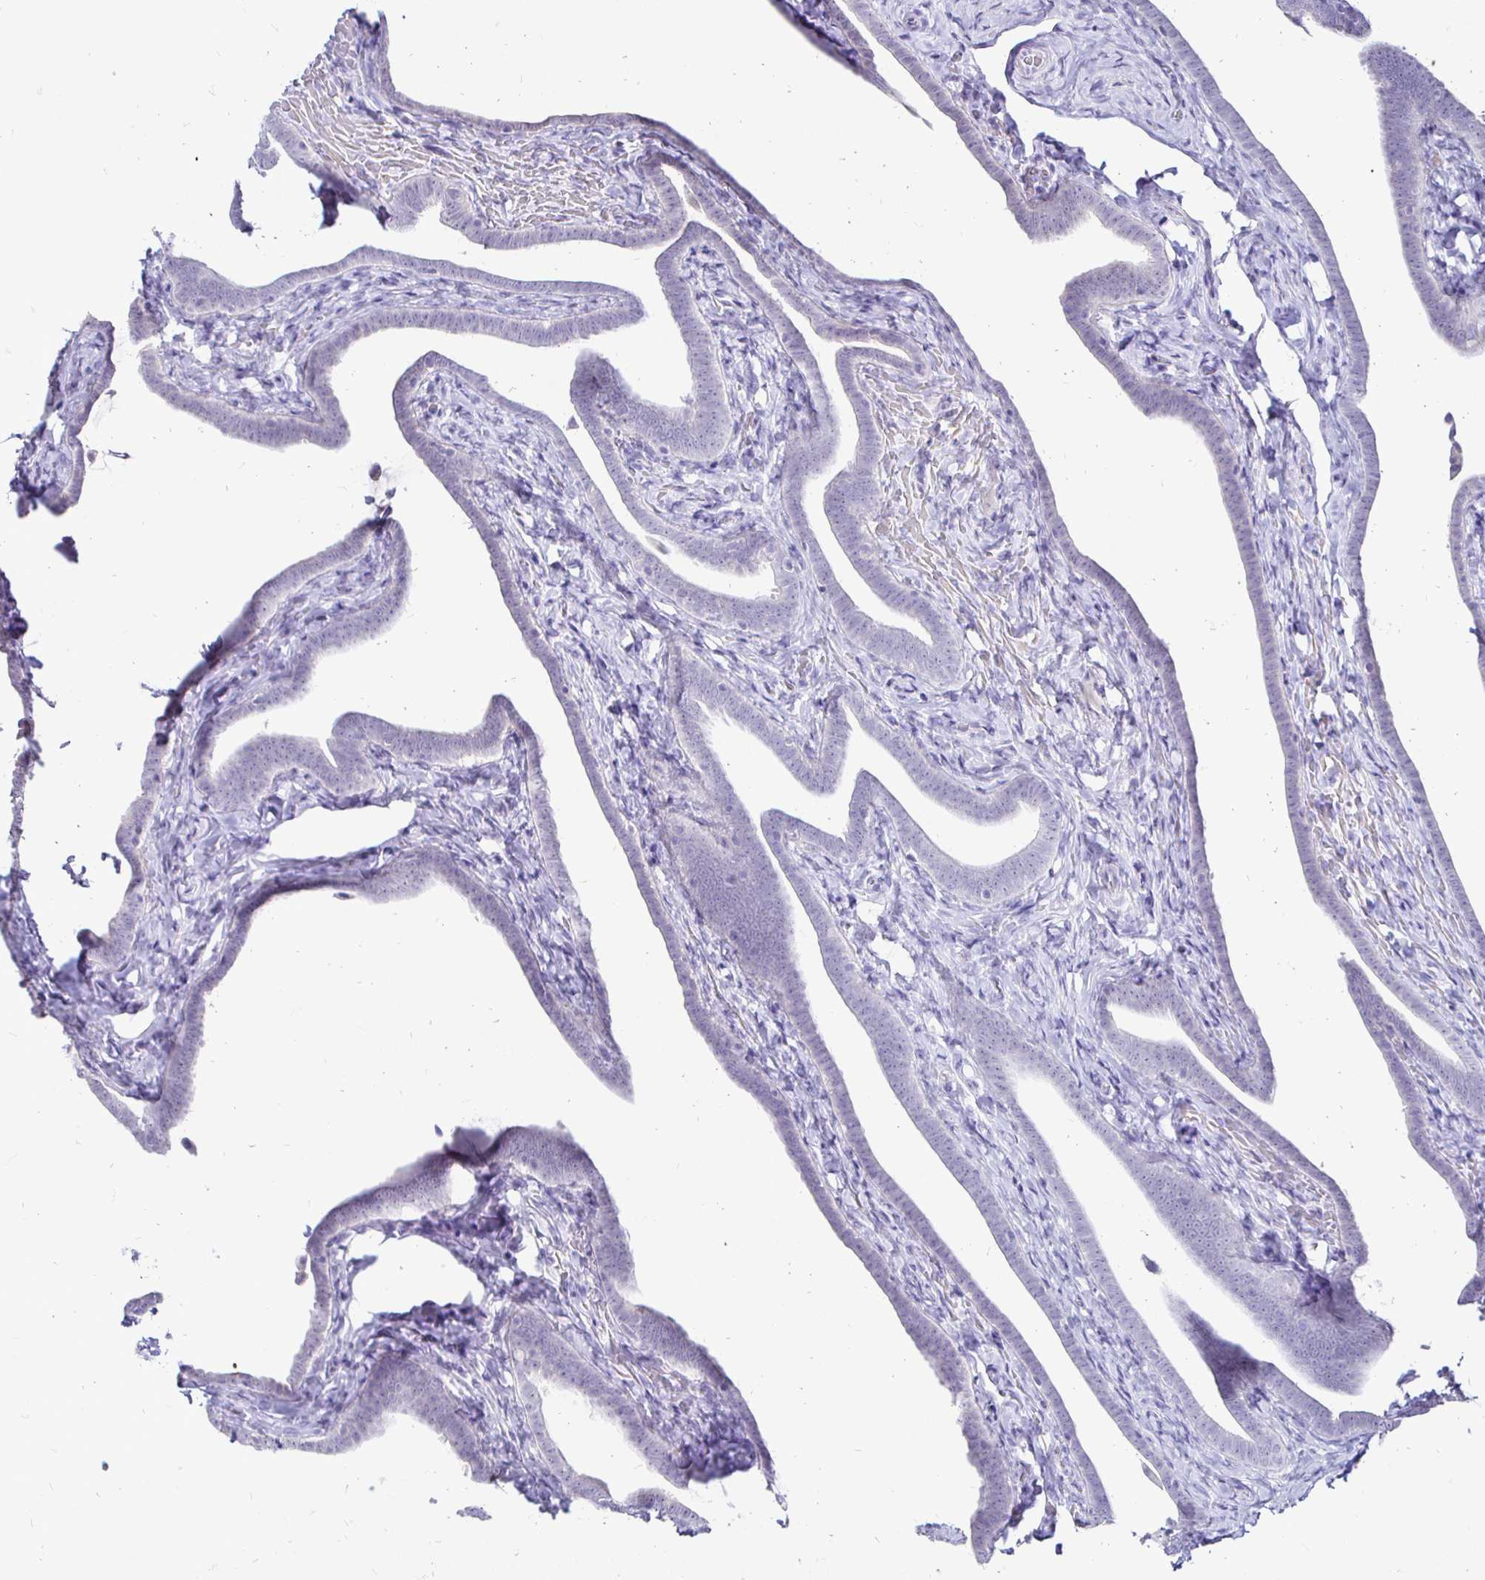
{"staining": {"intensity": "negative", "quantity": "none", "location": "none"}, "tissue": "fallopian tube", "cell_type": "Glandular cells", "image_type": "normal", "snomed": [{"axis": "morphology", "description": "Normal tissue, NOS"}, {"axis": "topography", "description": "Fallopian tube"}], "caption": "Immunohistochemical staining of benign fallopian tube shows no significant staining in glandular cells. (Stains: DAB (3,3'-diaminobenzidine) immunohistochemistry (IHC) with hematoxylin counter stain, Microscopy: brightfield microscopy at high magnification).", "gene": "IRGC", "patient": {"sex": "female", "age": 69}}